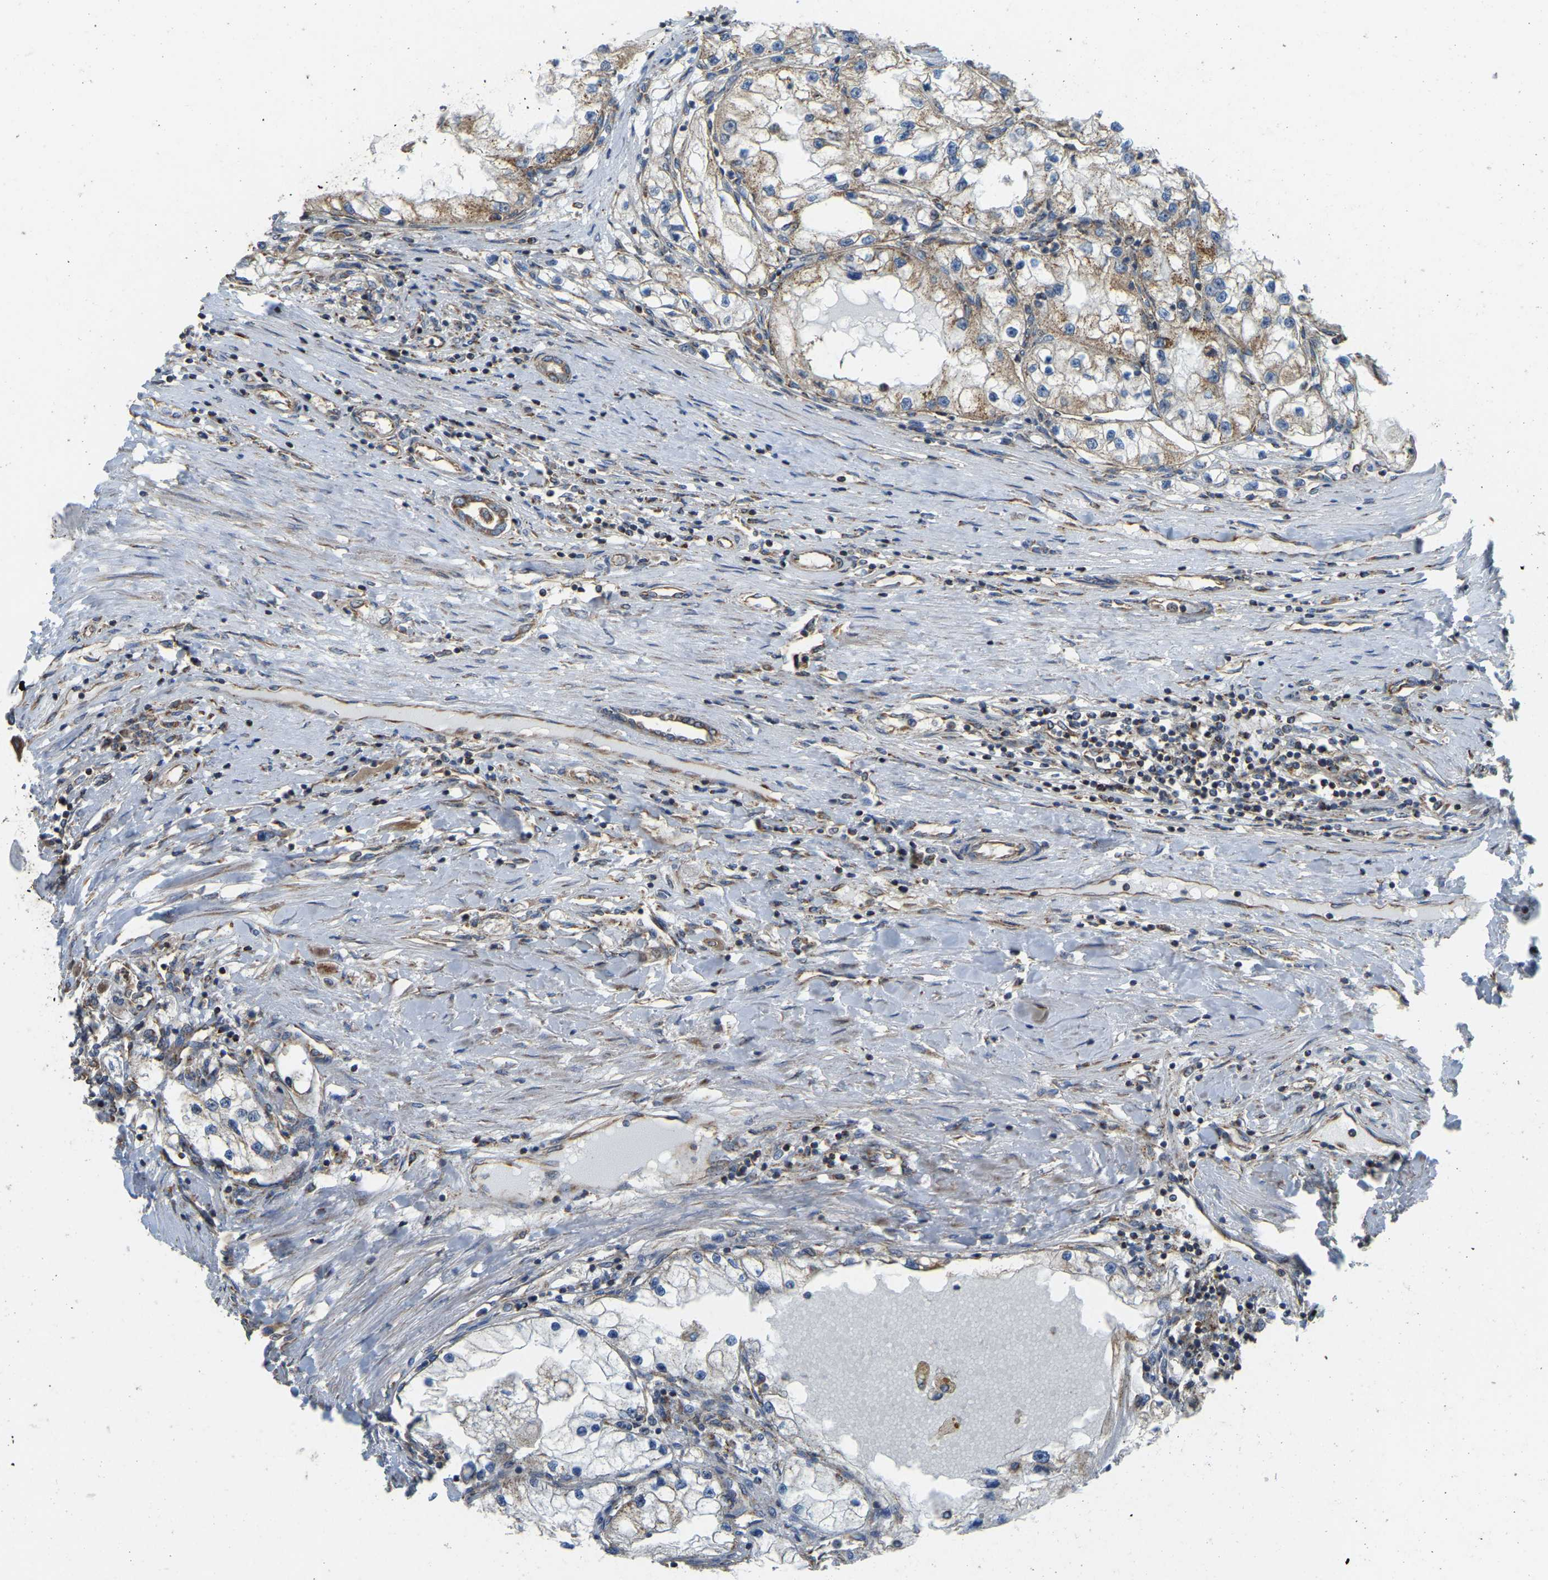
{"staining": {"intensity": "moderate", "quantity": "25%-75%", "location": "cytoplasmic/membranous"}, "tissue": "renal cancer", "cell_type": "Tumor cells", "image_type": "cancer", "snomed": [{"axis": "morphology", "description": "Adenocarcinoma, NOS"}, {"axis": "topography", "description": "Kidney"}], "caption": "The photomicrograph reveals a brown stain indicating the presence of a protein in the cytoplasmic/membranous of tumor cells in renal cancer.", "gene": "PSMD7", "patient": {"sex": "male", "age": 68}}